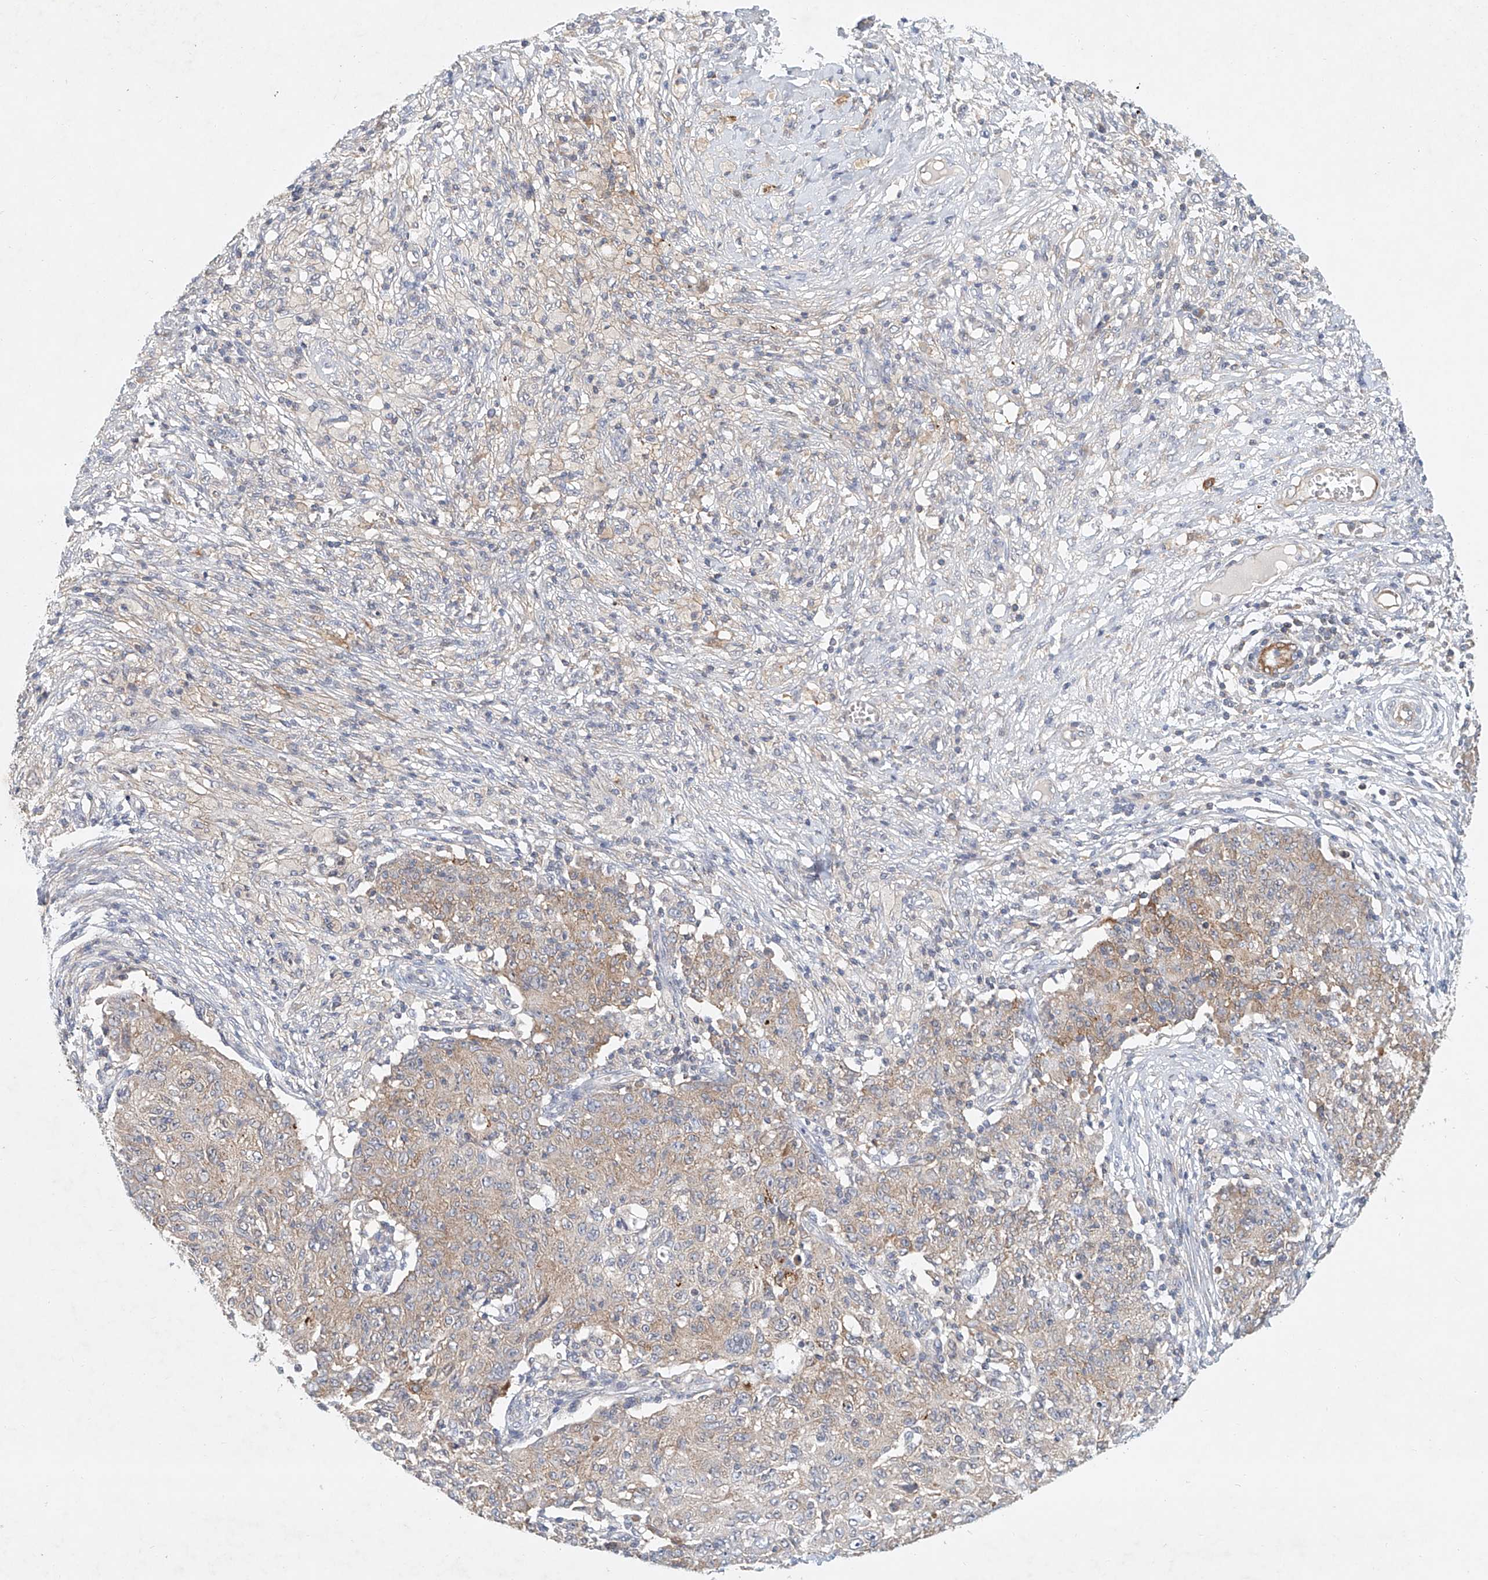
{"staining": {"intensity": "weak", "quantity": "<25%", "location": "cytoplasmic/membranous"}, "tissue": "ovarian cancer", "cell_type": "Tumor cells", "image_type": "cancer", "snomed": [{"axis": "morphology", "description": "Carcinoma, endometroid"}, {"axis": "topography", "description": "Ovary"}], "caption": "DAB immunohistochemical staining of ovarian cancer (endometroid carcinoma) demonstrates no significant expression in tumor cells. Nuclei are stained in blue.", "gene": "CARMIL1", "patient": {"sex": "female", "age": 42}}